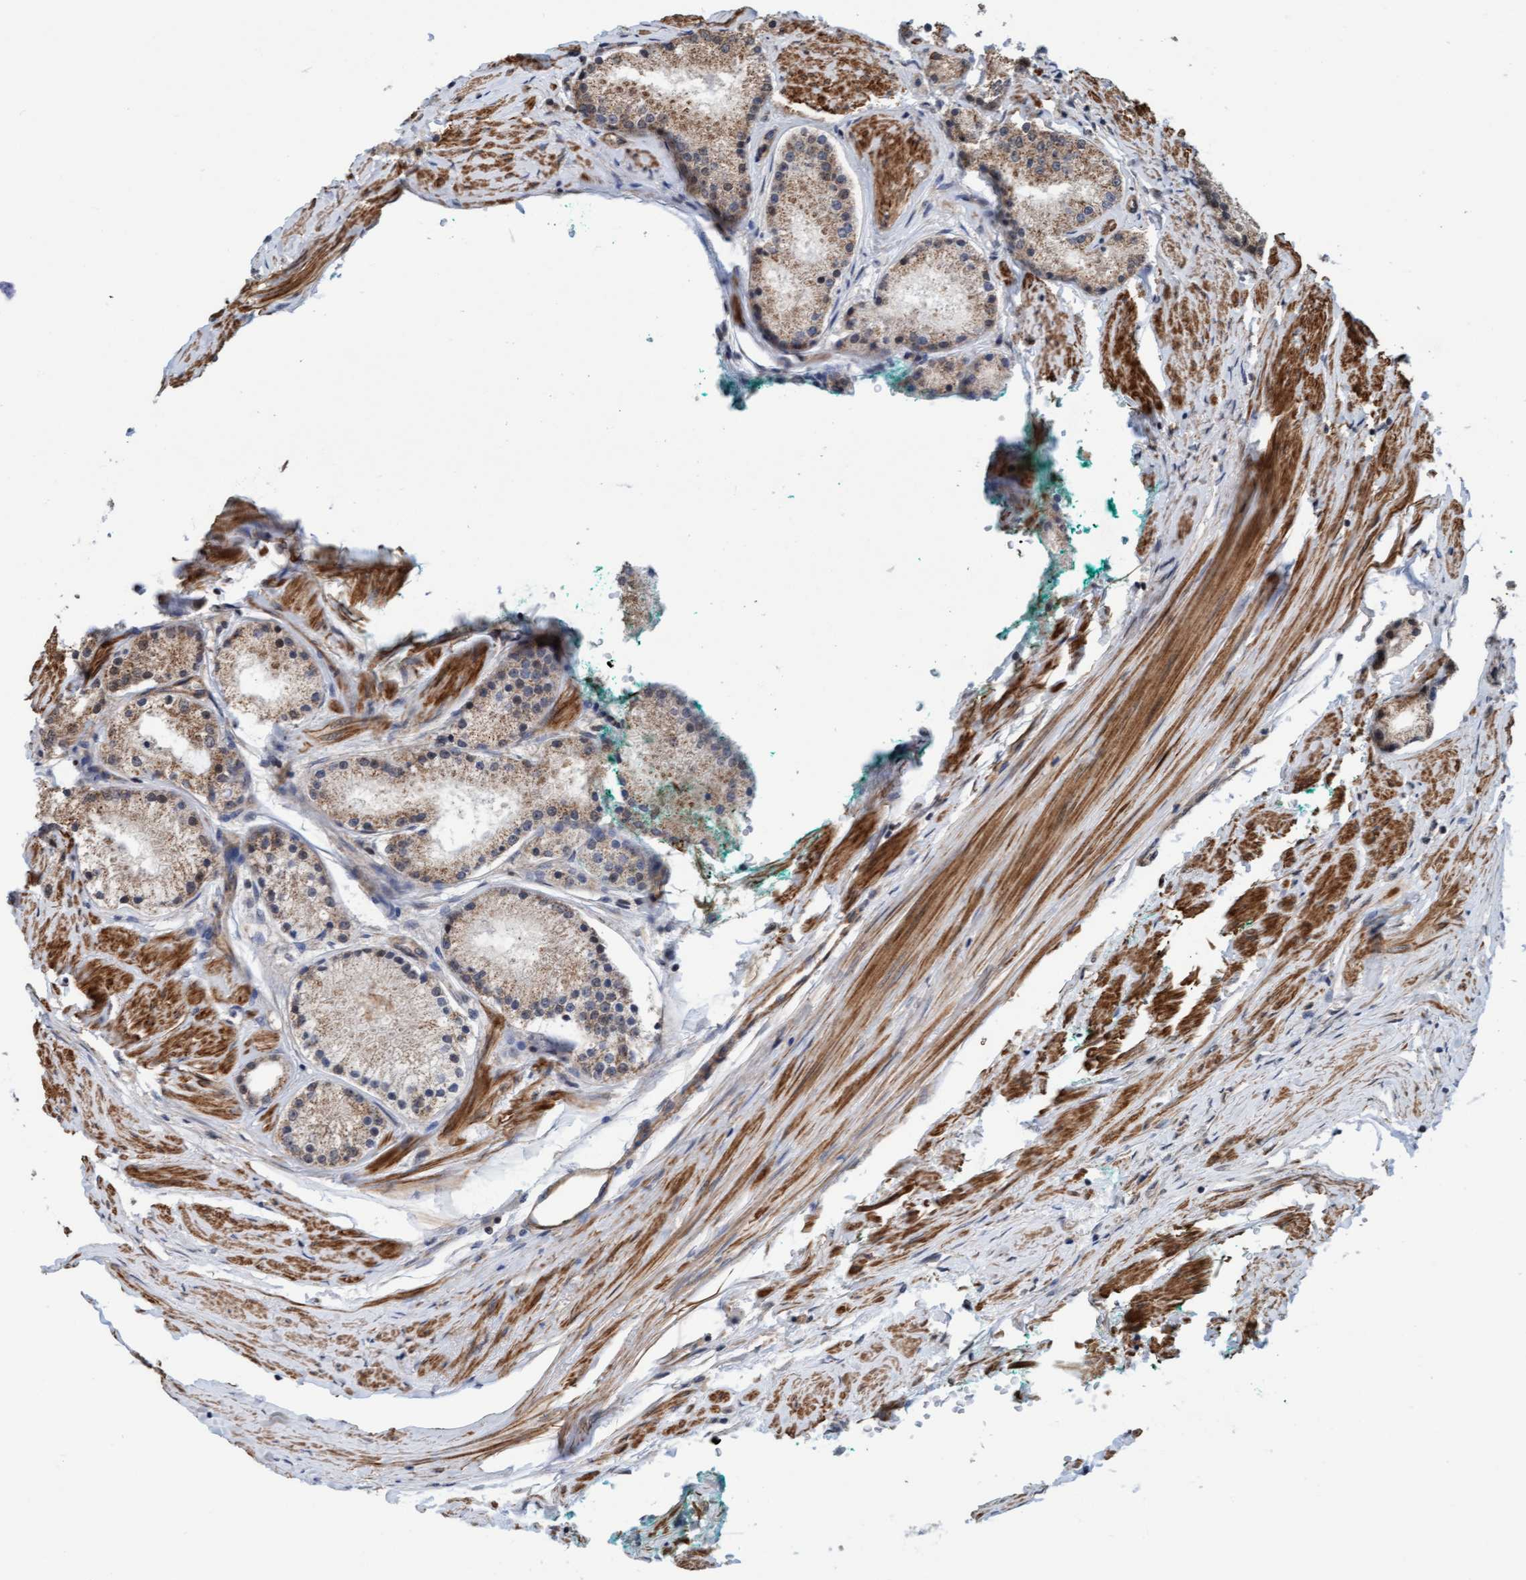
{"staining": {"intensity": "weak", "quantity": "25%-75%", "location": "cytoplasmic/membranous"}, "tissue": "prostate cancer", "cell_type": "Tumor cells", "image_type": "cancer", "snomed": [{"axis": "morphology", "description": "Adenocarcinoma, Low grade"}, {"axis": "topography", "description": "Prostate"}], "caption": "A brown stain highlights weak cytoplasmic/membranous expression of a protein in prostate cancer (adenocarcinoma (low-grade)) tumor cells.", "gene": "STXBP4", "patient": {"sex": "male", "age": 63}}